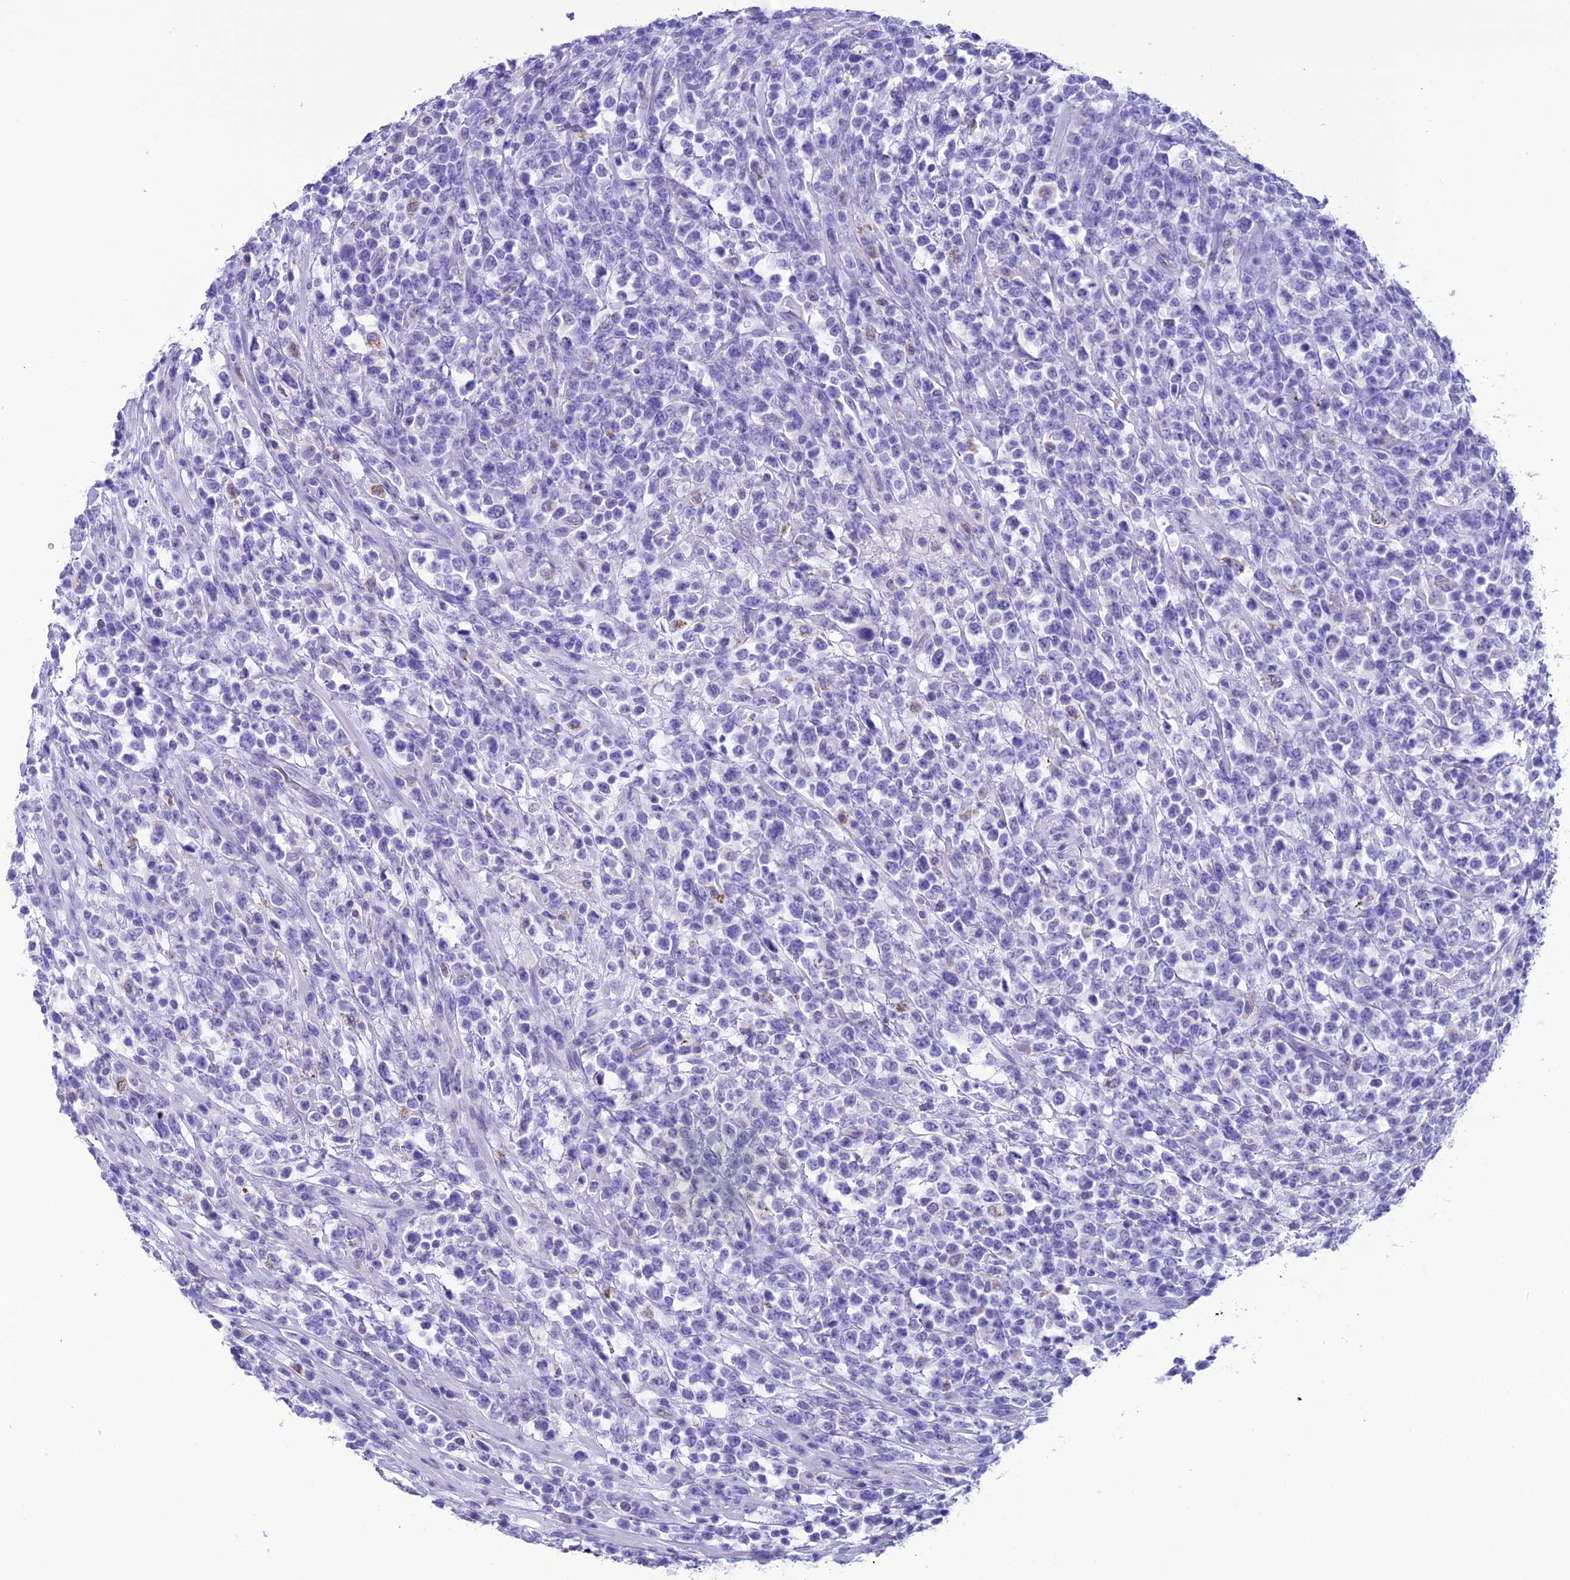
{"staining": {"intensity": "negative", "quantity": "none", "location": "none"}, "tissue": "lymphoma", "cell_type": "Tumor cells", "image_type": "cancer", "snomed": [{"axis": "morphology", "description": "Malignant lymphoma, non-Hodgkin's type, High grade"}, {"axis": "topography", "description": "Colon"}], "caption": "Immunohistochemistry (IHC) photomicrograph of neoplastic tissue: human lymphoma stained with DAB (3,3'-diaminobenzidine) displays no significant protein expression in tumor cells.", "gene": "TRAM1L1", "patient": {"sex": "female", "age": 53}}